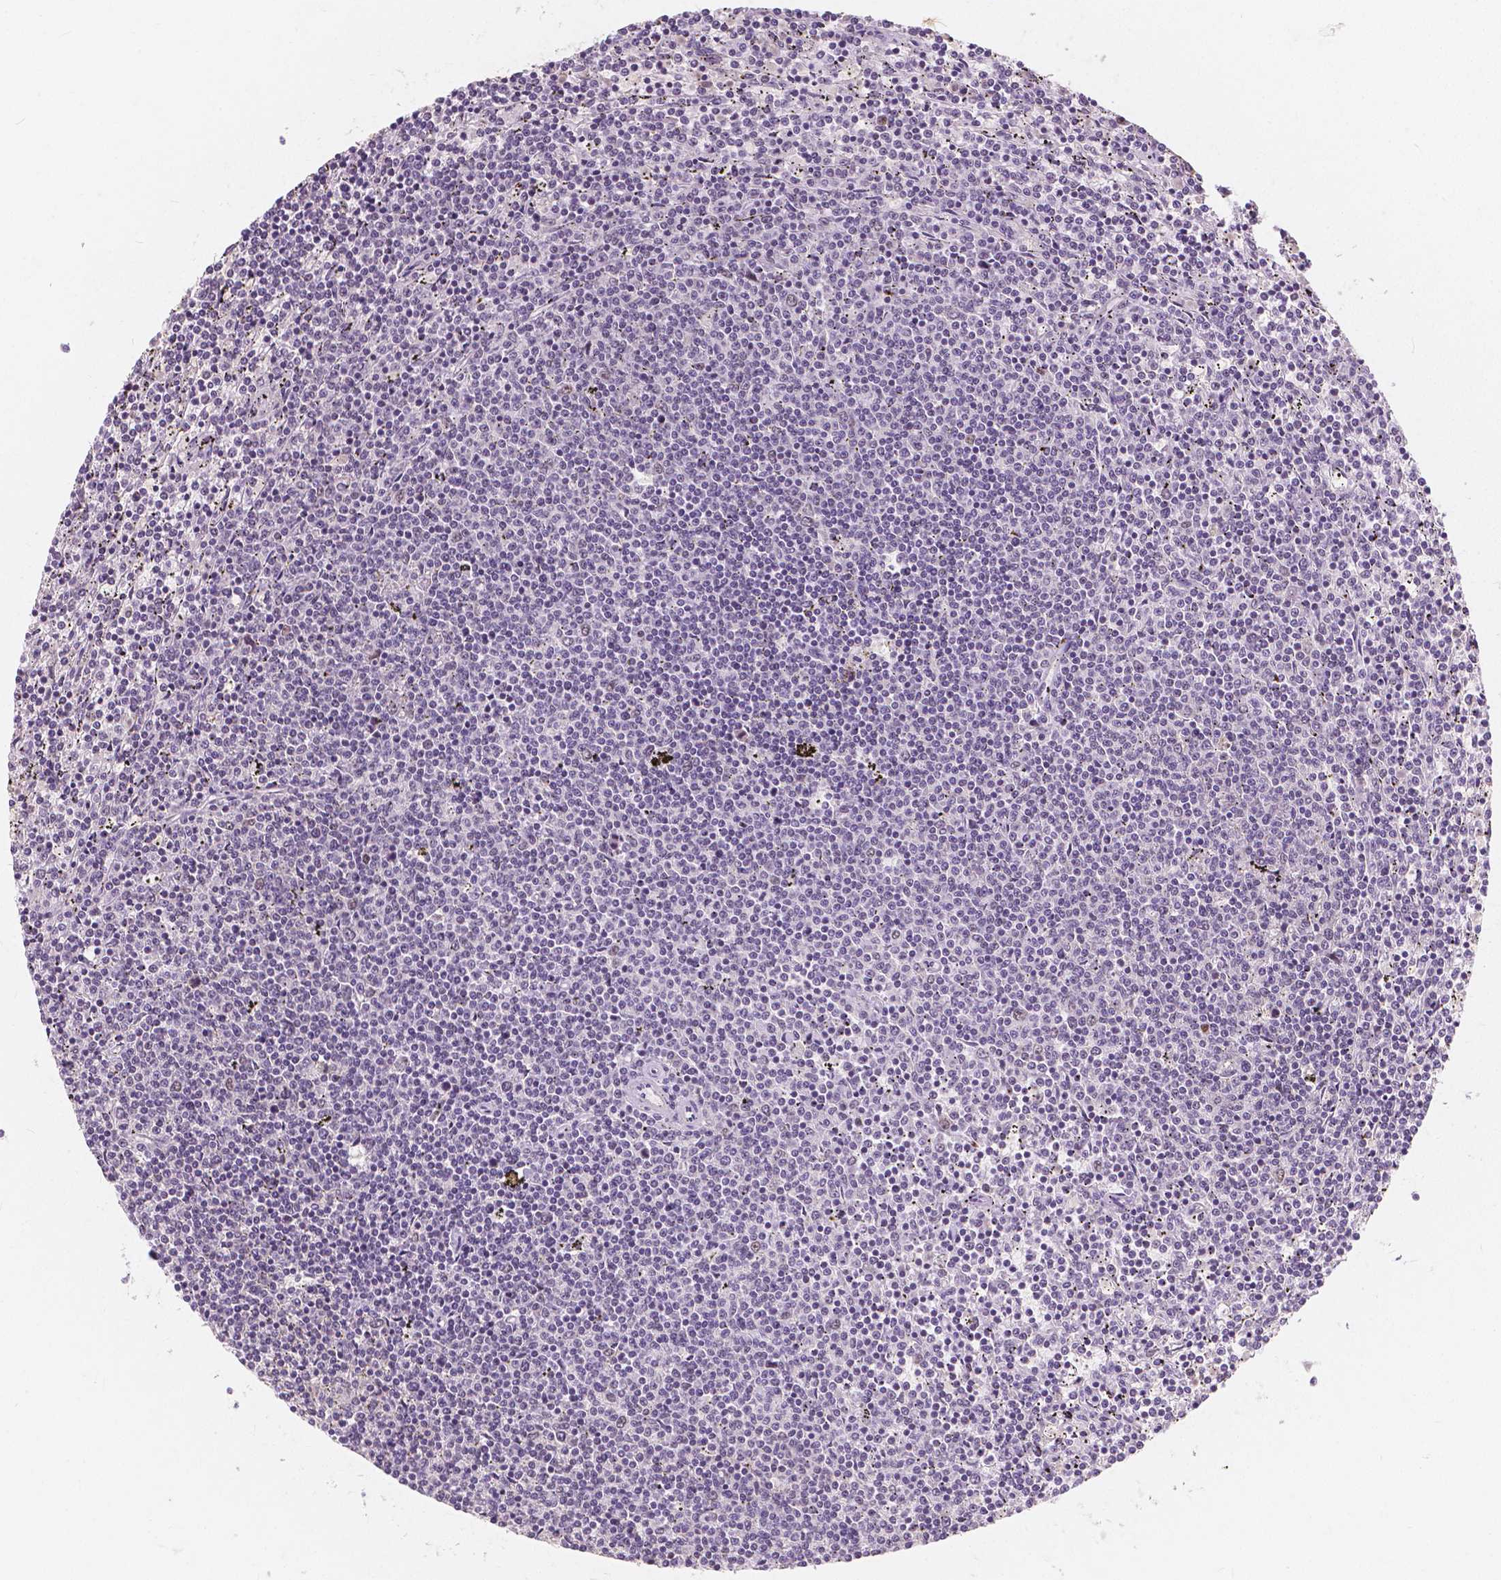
{"staining": {"intensity": "negative", "quantity": "none", "location": "none"}, "tissue": "lymphoma", "cell_type": "Tumor cells", "image_type": "cancer", "snomed": [{"axis": "morphology", "description": "Malignant lymphoma, non-Hodgkin's type, Low grade"}, {"axis": "topography", "description": "Spleen"}], "caption": "DAB immunohistochemical staining of malignant lymphoma, non-Hodgkin's type (low-grade) shows no significant expression in tumor cells.", "gene": "NOLC1", "patient": {"sex": "female", "age": 50}}